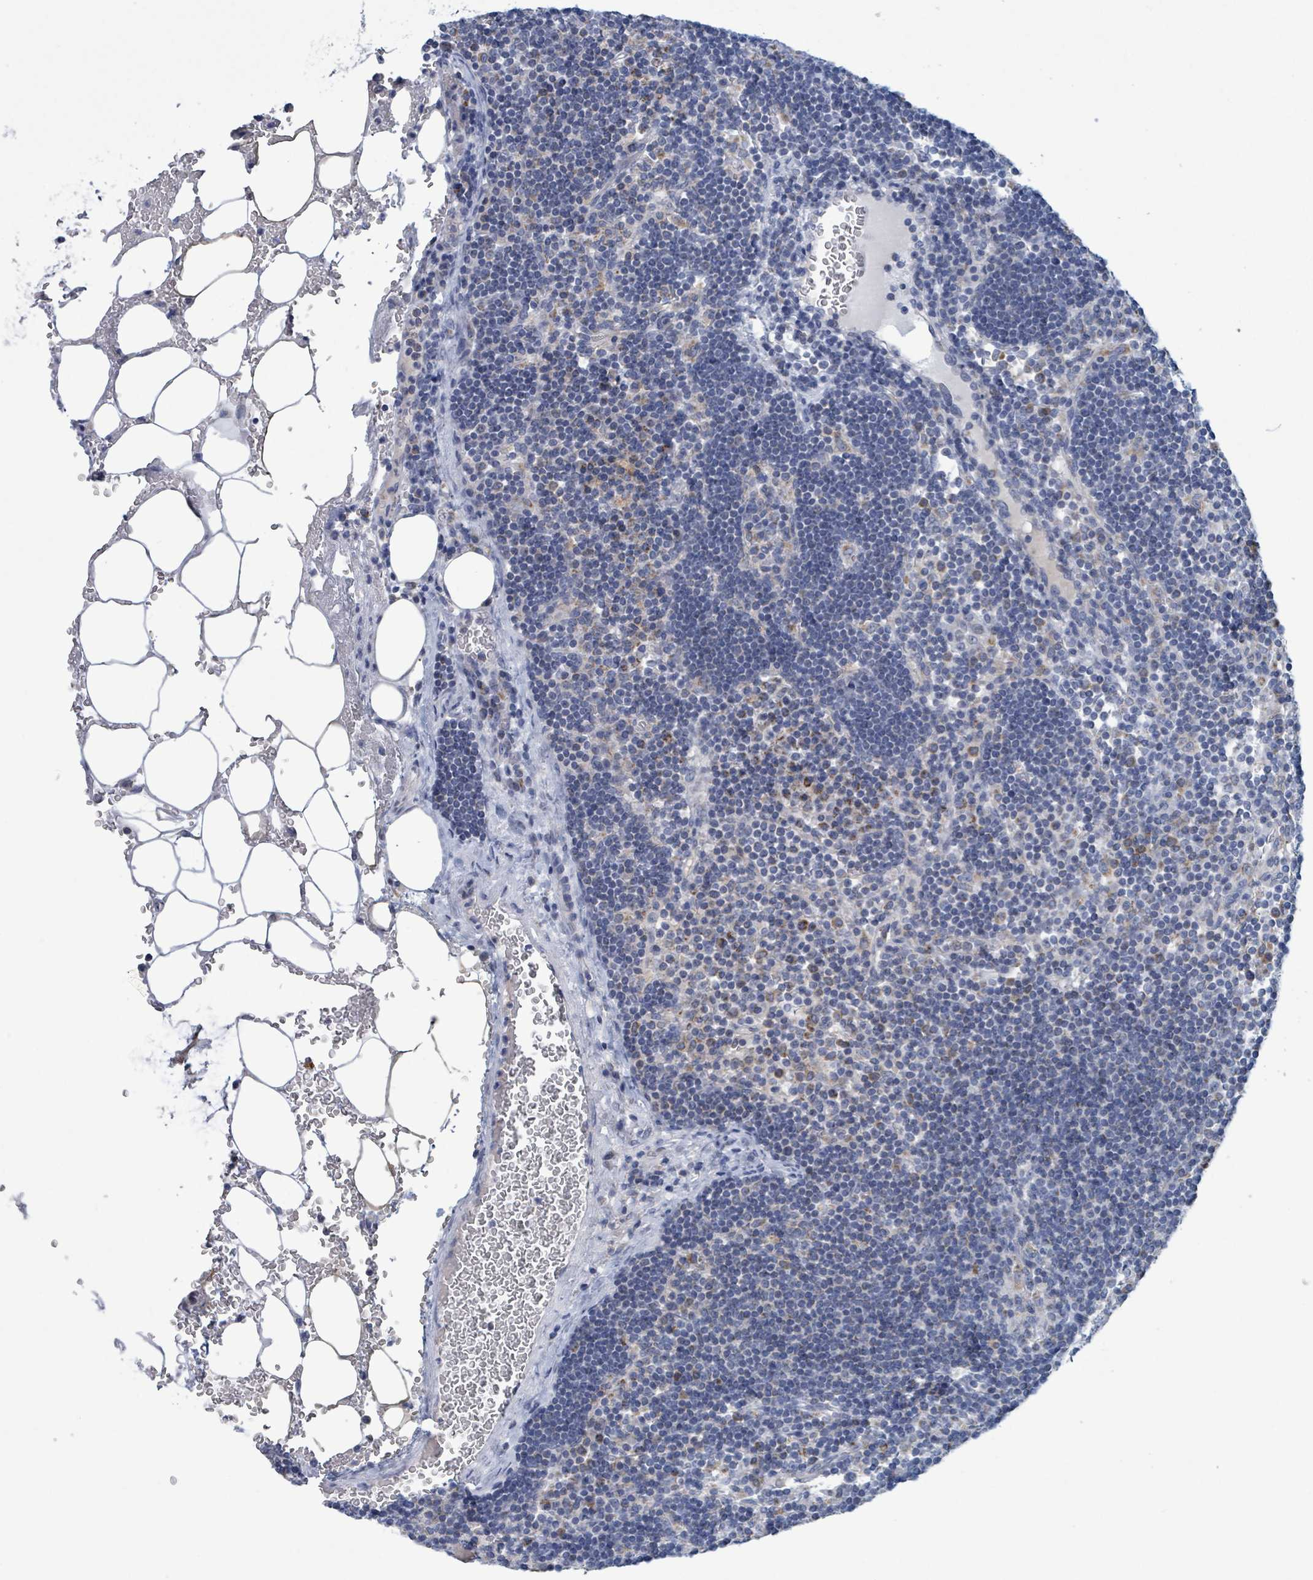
{"staining": {"intensity": "negative", "quantity": "none", "location": "none"}, "tissue": "lymph node", "cell_type": "Germinal center cells", "image_type": "normal", "snomed": [{"axis": "morphology", "description": "Normal tissue, NOS"}, {"axis": "topography", "description": "Lymph node"}], "caption": "This histopathology image is of unremarkable lymph node stained with immunohistochemistry (IHC) to label a protein in brown with the nuclei are counter-stained blue. There is no positivity in germinal center cells.", "gene": "AKR1C4", "patient": {"sex": "male", "age": 53}}